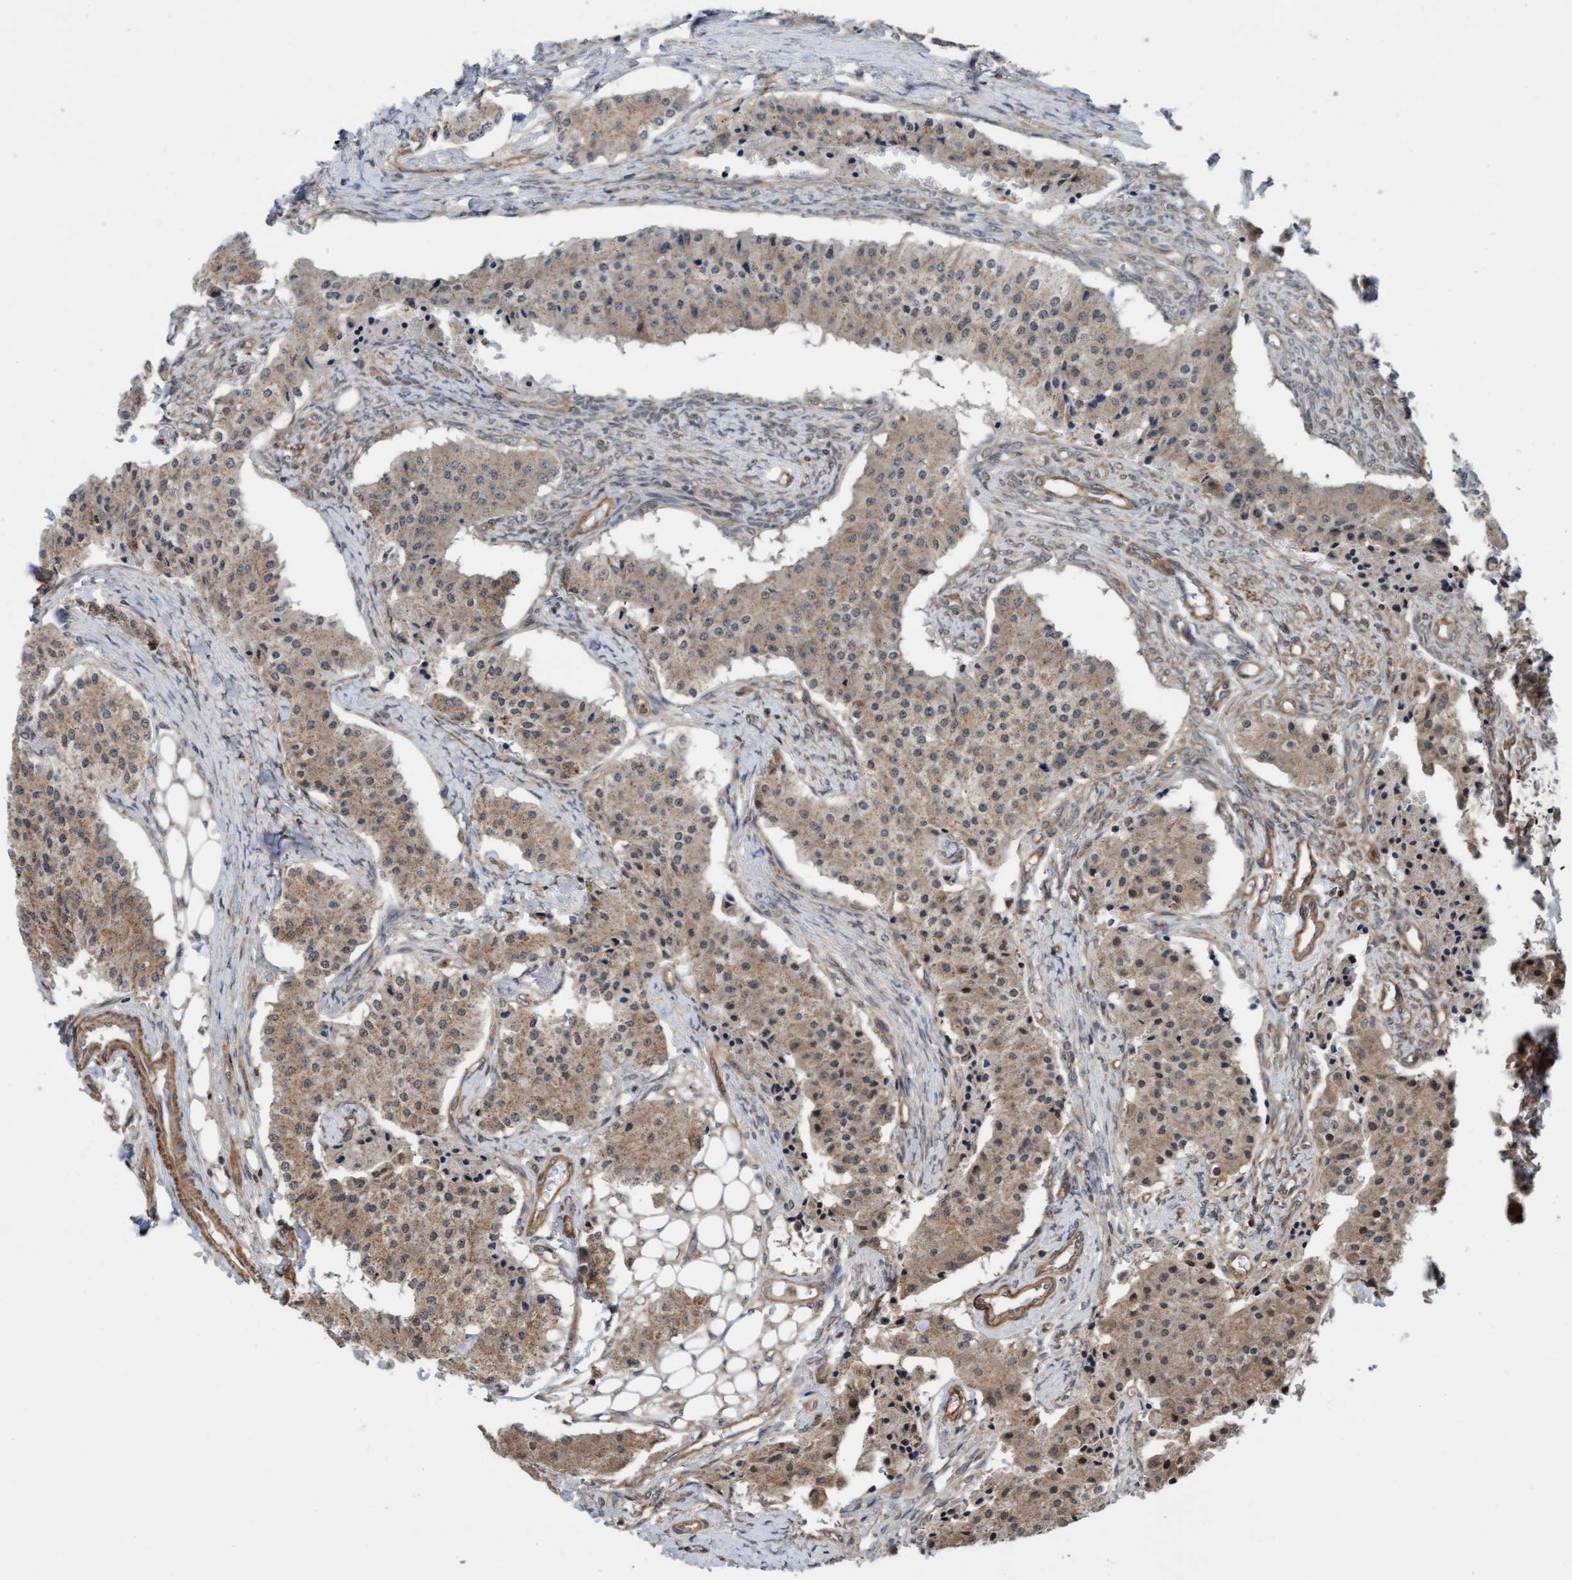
{"staining": {"intensity": "moderate", "quantity": ">75%", "location": "cytoplasmic/membranous"}, "tissue": "carcinoid", "cell_type": "Tumor cells", "image_type": "cancer", "snomed": [{"axis": "morphology", "description": "Carcinoid, malignant, NOS"}, {"axis": "topography", "description": "Colon"}], "caption": "Tumor cells exhibit moderate cytoplasmic/membranous expression in about >75% of cells in carcinoid. The staining was performed using DAB (3,3'-diaminobenzidine) to visualize the protein expression in brown, while the nuclei were stained in blue with hematoxylin (Magnification: 20x).", "gene": "STXBP4", "patient": {"sex": "female", "age": 52}}